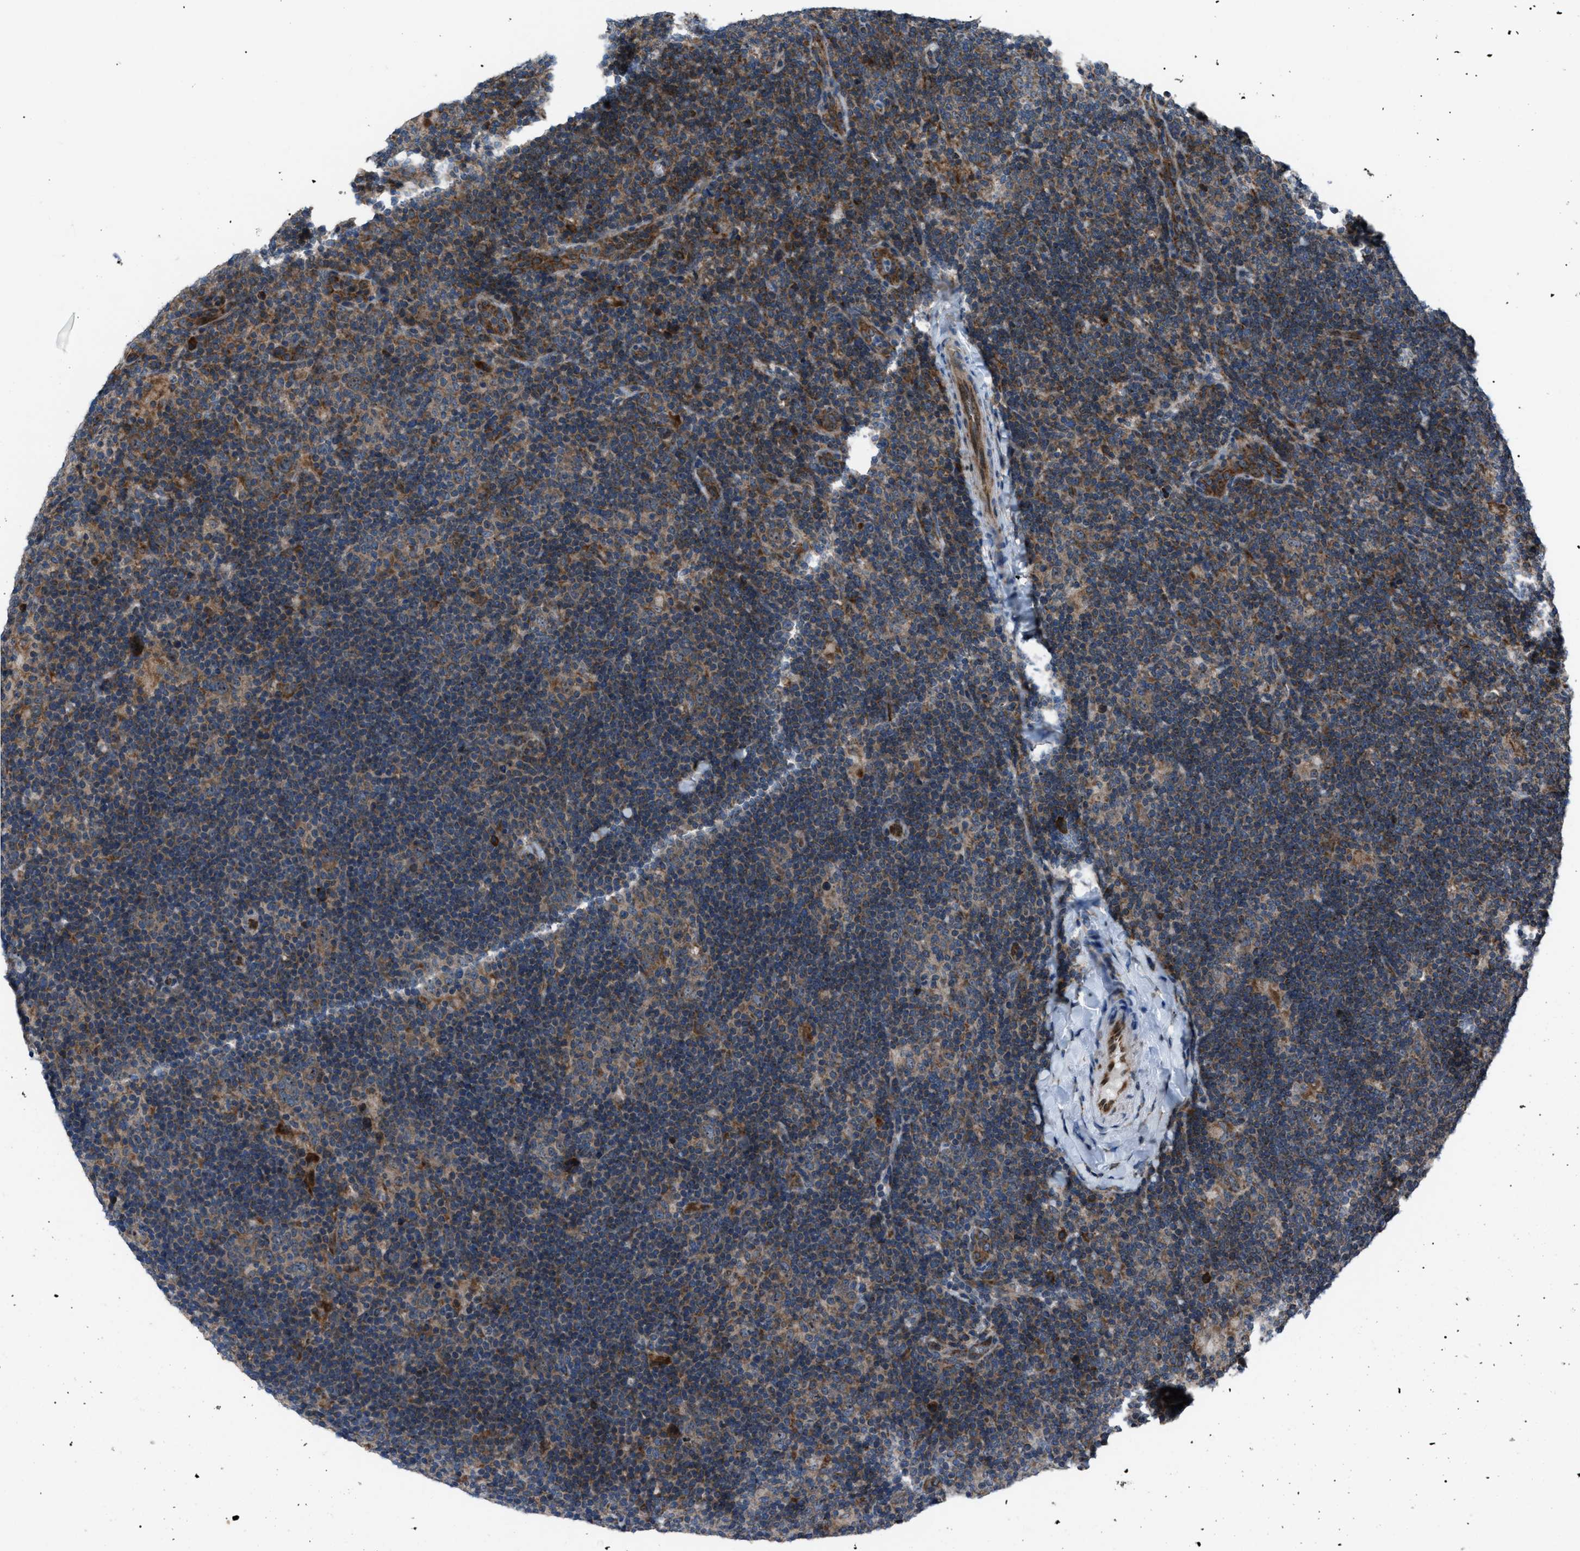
{"staining": {"intensity": "moderate", "quantity": ">75%", "location": "cytoplasmic/membranous"}, "tissue": "lymphoma", "cell_type": "Tumor cells", "image_type": "cancer", "snomed": [{"axis": "morphology", "description": "Hodgkin's disease, NOS"}, {"axis": "topography", "description": "Lymph node"}], "caption": "Protein analysis of Hodgkin's disease tissue reveals moderate cytoplasmic/membranous staining in about >75% of tumor cells. (DAB IHC, brown staining for protein, blue staining for nuclei).", "gene": "AGO2", "patient": {"sex": "female", "age": 57}}